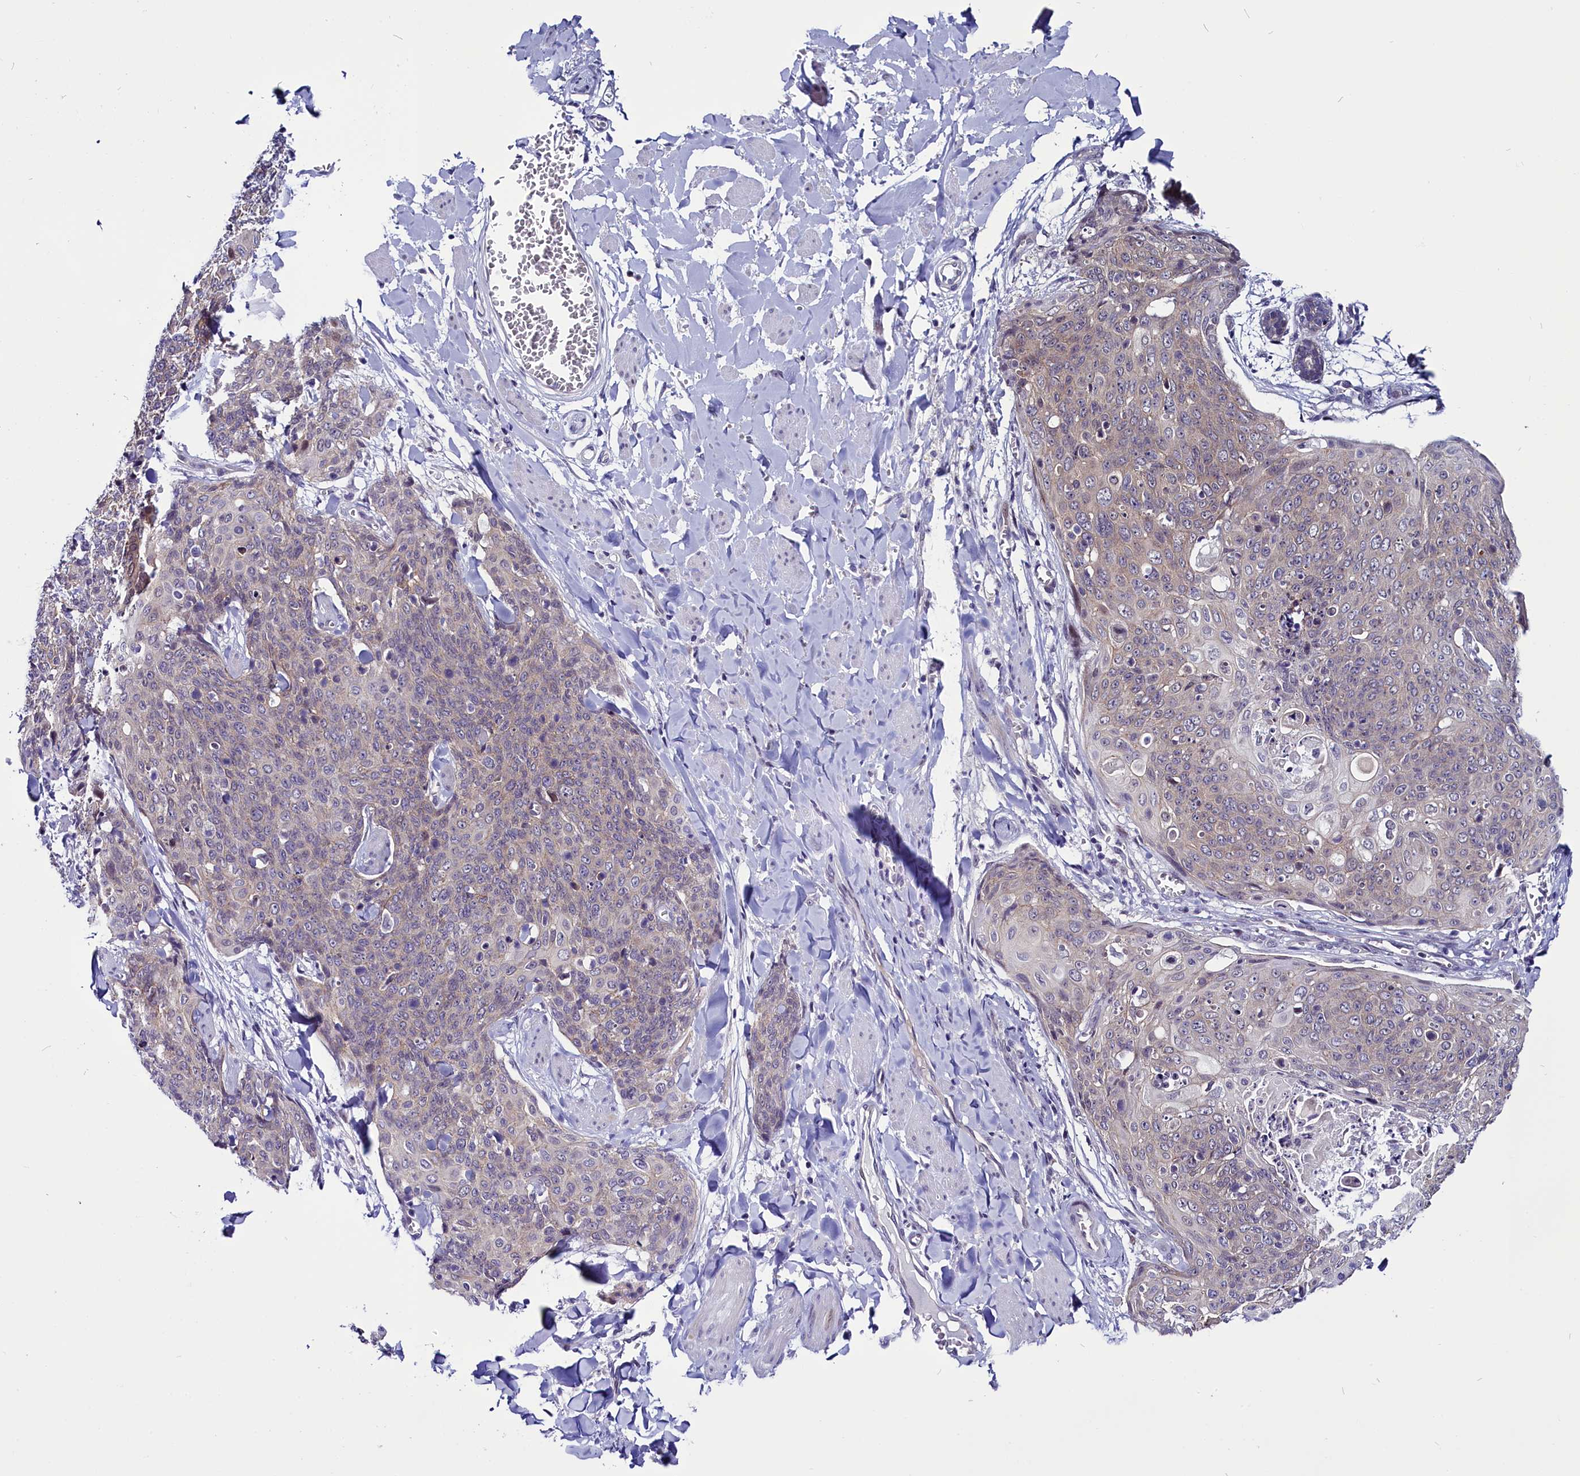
{"staining": {"intensity": "negative", "quantity": "none", "location": "none"}, "tissue": "skin cancer", "cell_type": "Tumor cells", "image_type": "cancer", "snomed": [{"axis": "morphology", "description": "Squamous cell carcinoma, NOS"}, {"axis": "topography", "description": "Skin"}, {"axis": "topography", "description": "Vulva"}], "caption": "Immunohistochemistry (IHC) micrograph of skin squamous cell carcinoma stained for a protein (brown), which shows no positivity in tumor cells. (Brightfield microscopy of DAB (3,3'-diaminobenzidine) immunohistochemistry (IHC) at high magnification).", "gene": "CCDC106", "patient": {"sex": "female", "age": 85}}